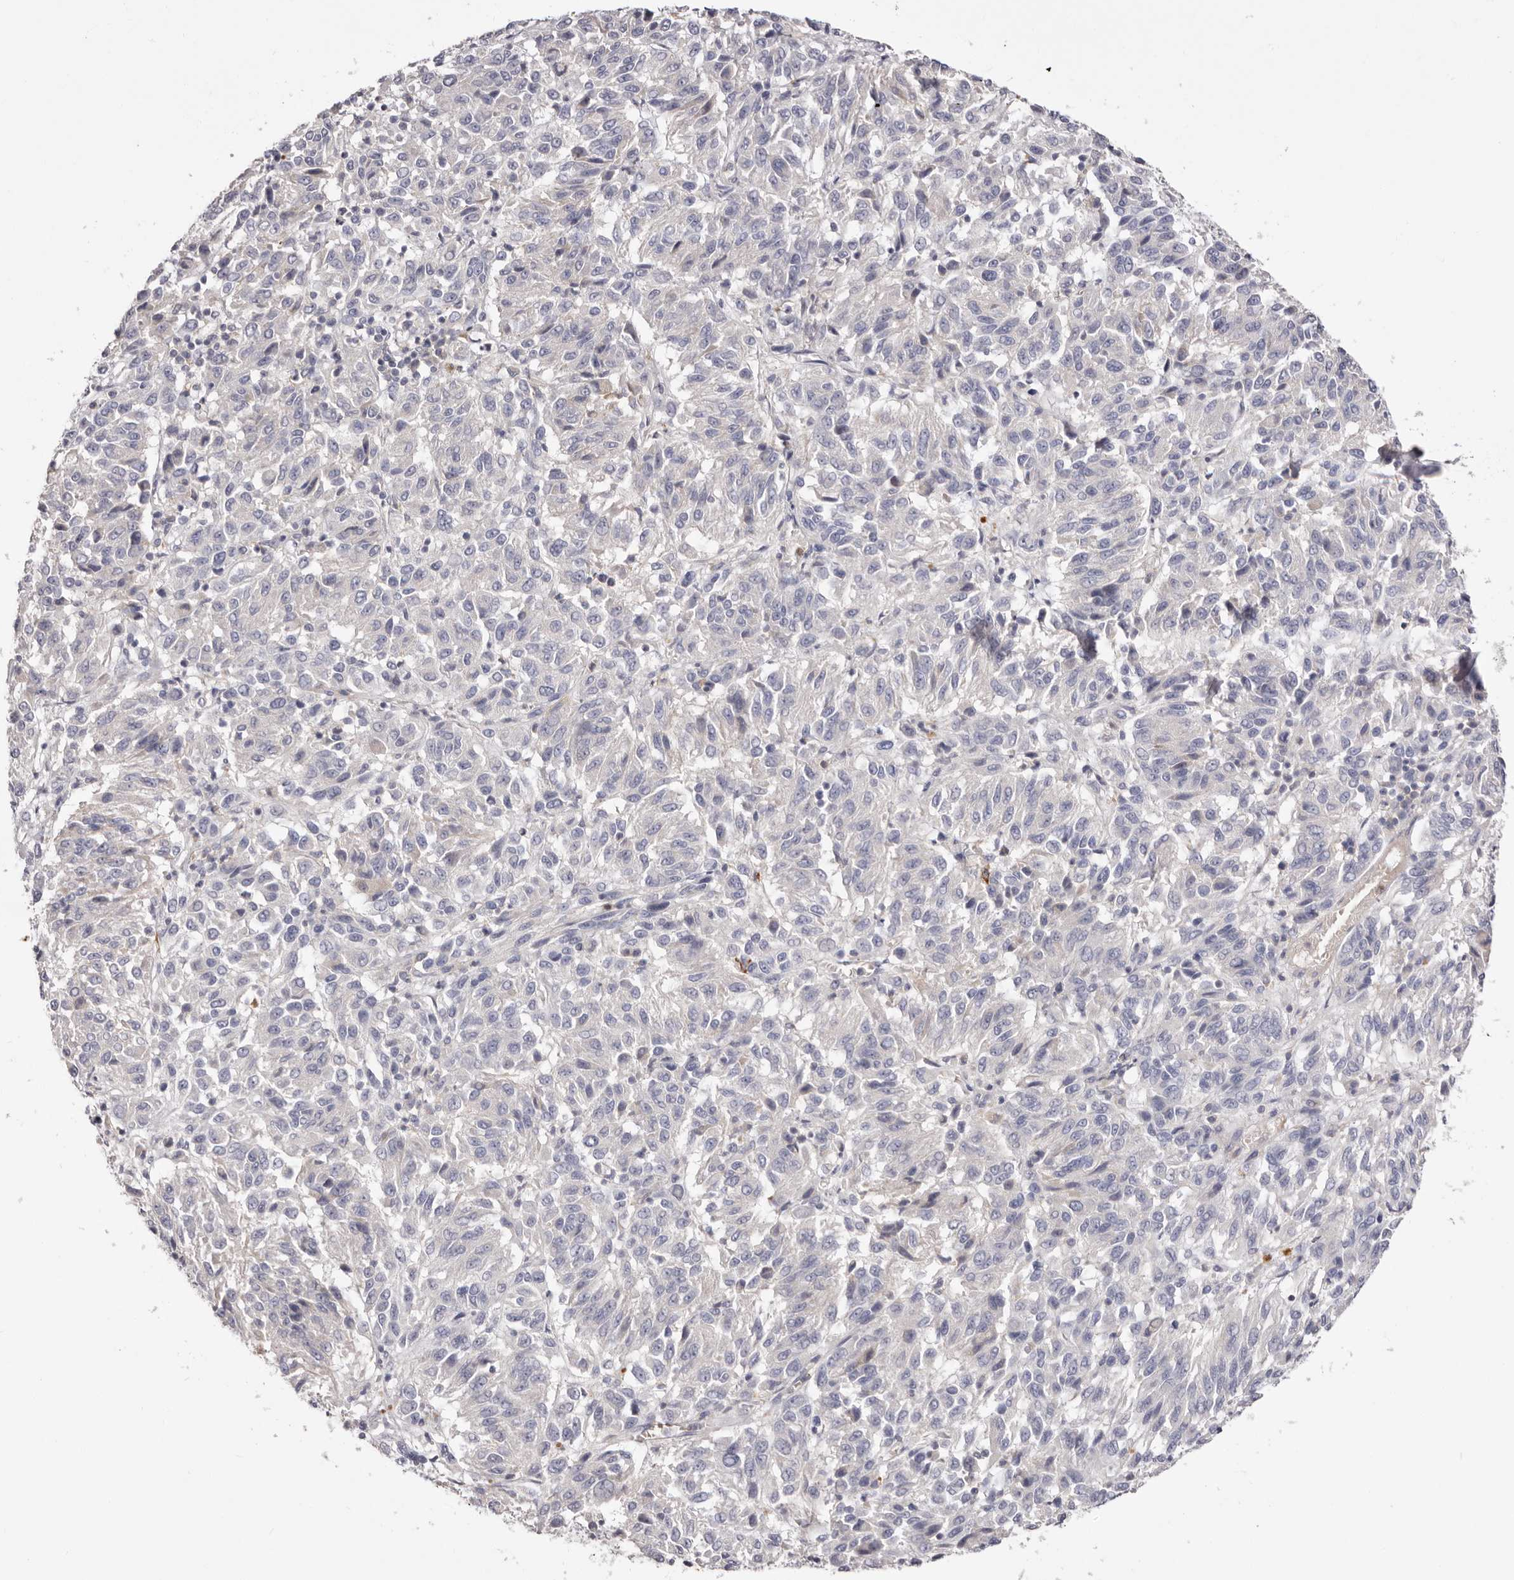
{"staining": {"intensity": "negative", "quantity": "none", "location": "none"}, "tissue": "melanoma", "cell_type": "Tumor cells", "image_type": "cancer", "snomed": [{"axis": "morphology", "description": "Malignant melanoma, NOS"}, {"axis": "topography", "description": "Skin"}], "caption": "Malignant melanoma was stained to show a protein in brown. There is no significant positivity in tumor cells.", "gene": "S1PR5", "patient": {"sex": "female", "age": 82}}